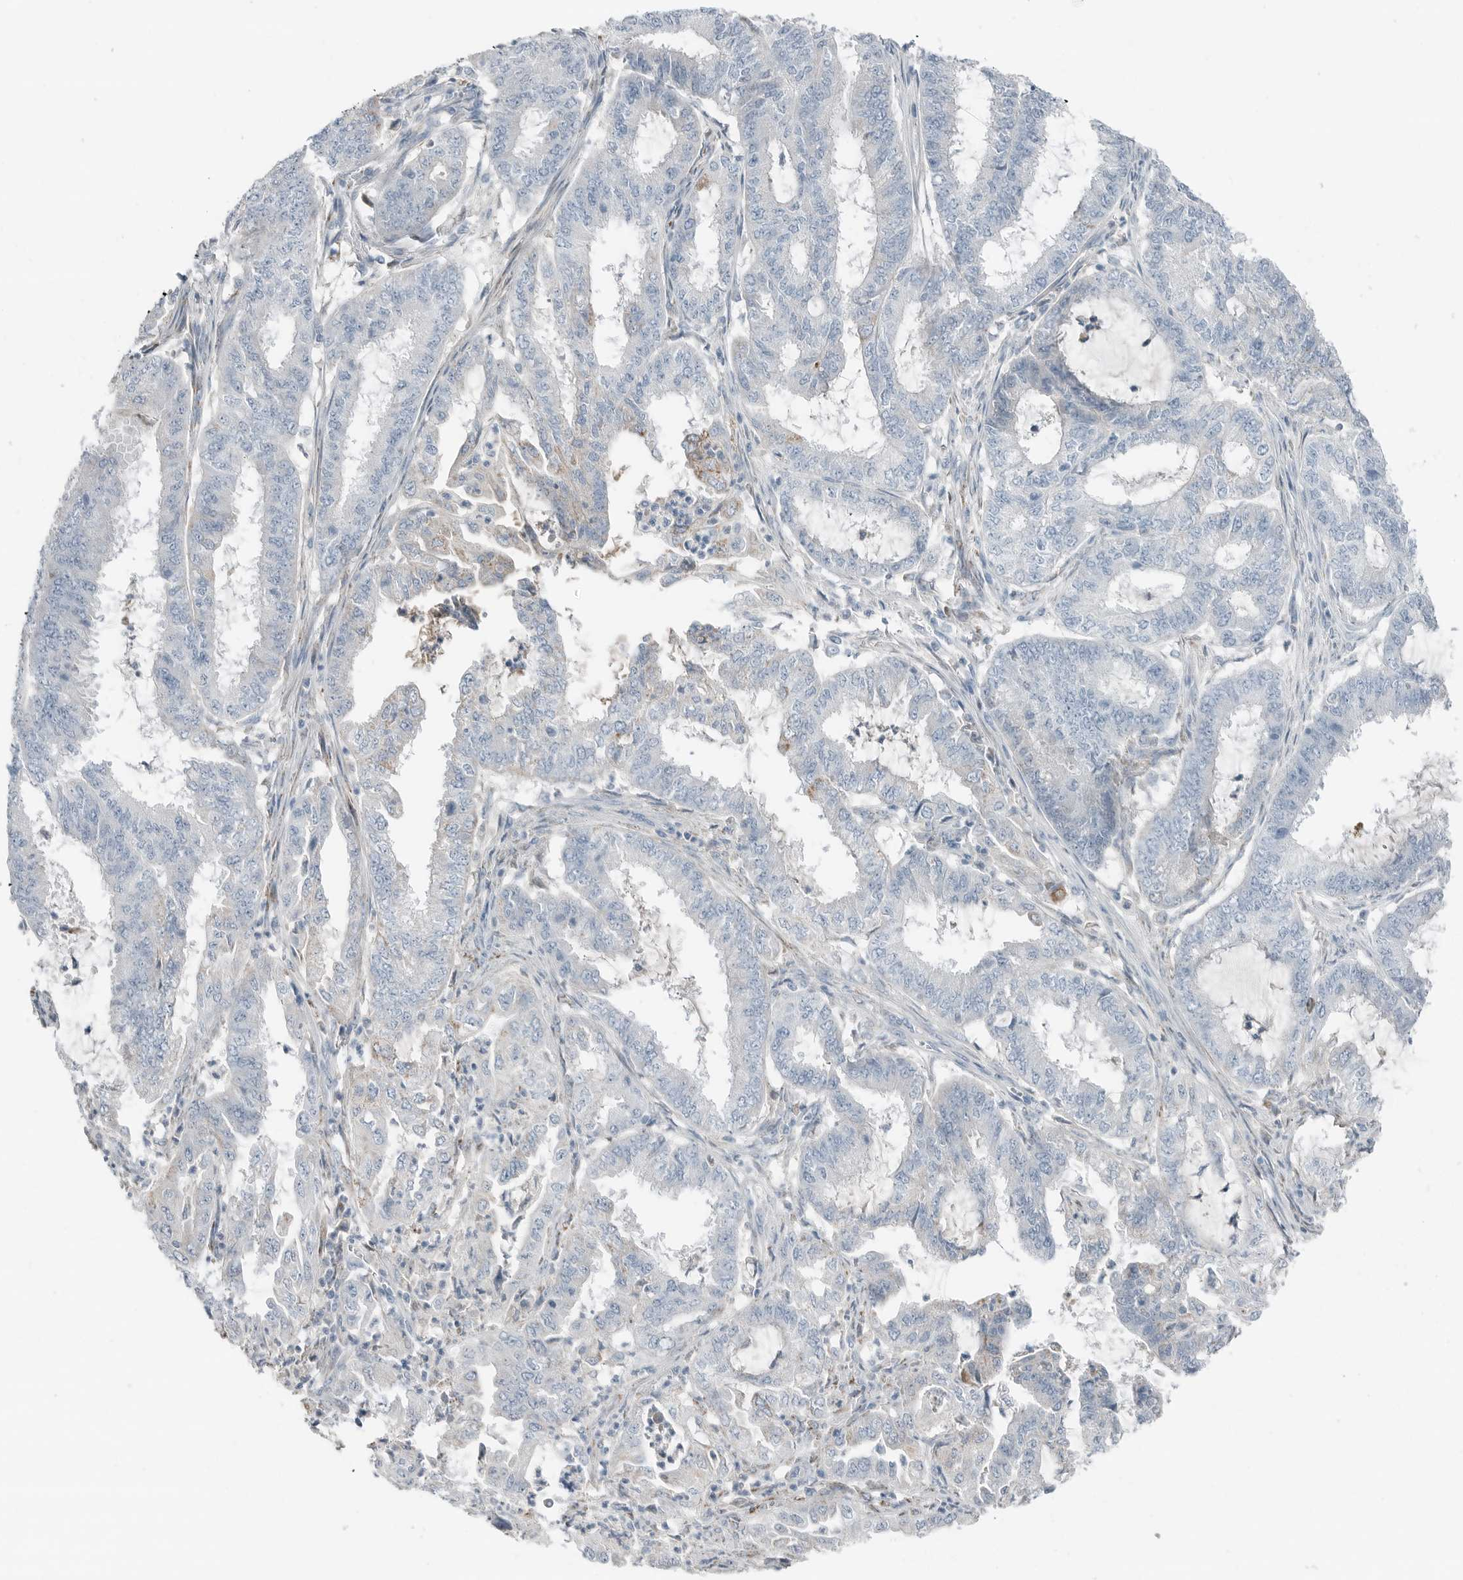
{"staining": {"intensity": "negative", "quantity": "none", "location": "none"}, "tissue": "endometrial cancer", "cell_type": "Tumor cells", "image_type": "cancer", "snomed": [{"axis": "morphology", "description": "Adenocarcinoma, NOS"}, {"axis": "topography", "description": "Endometrium"}], "caption": "Immunohistochemical staining of human endometrial cancer reveals no significant staining in tumor cells. (Immunohistochemistry, brightfield microscopy, high magnification).", "gene": "SERPINB7", "patient": {"sex": "female", "age": 51}}